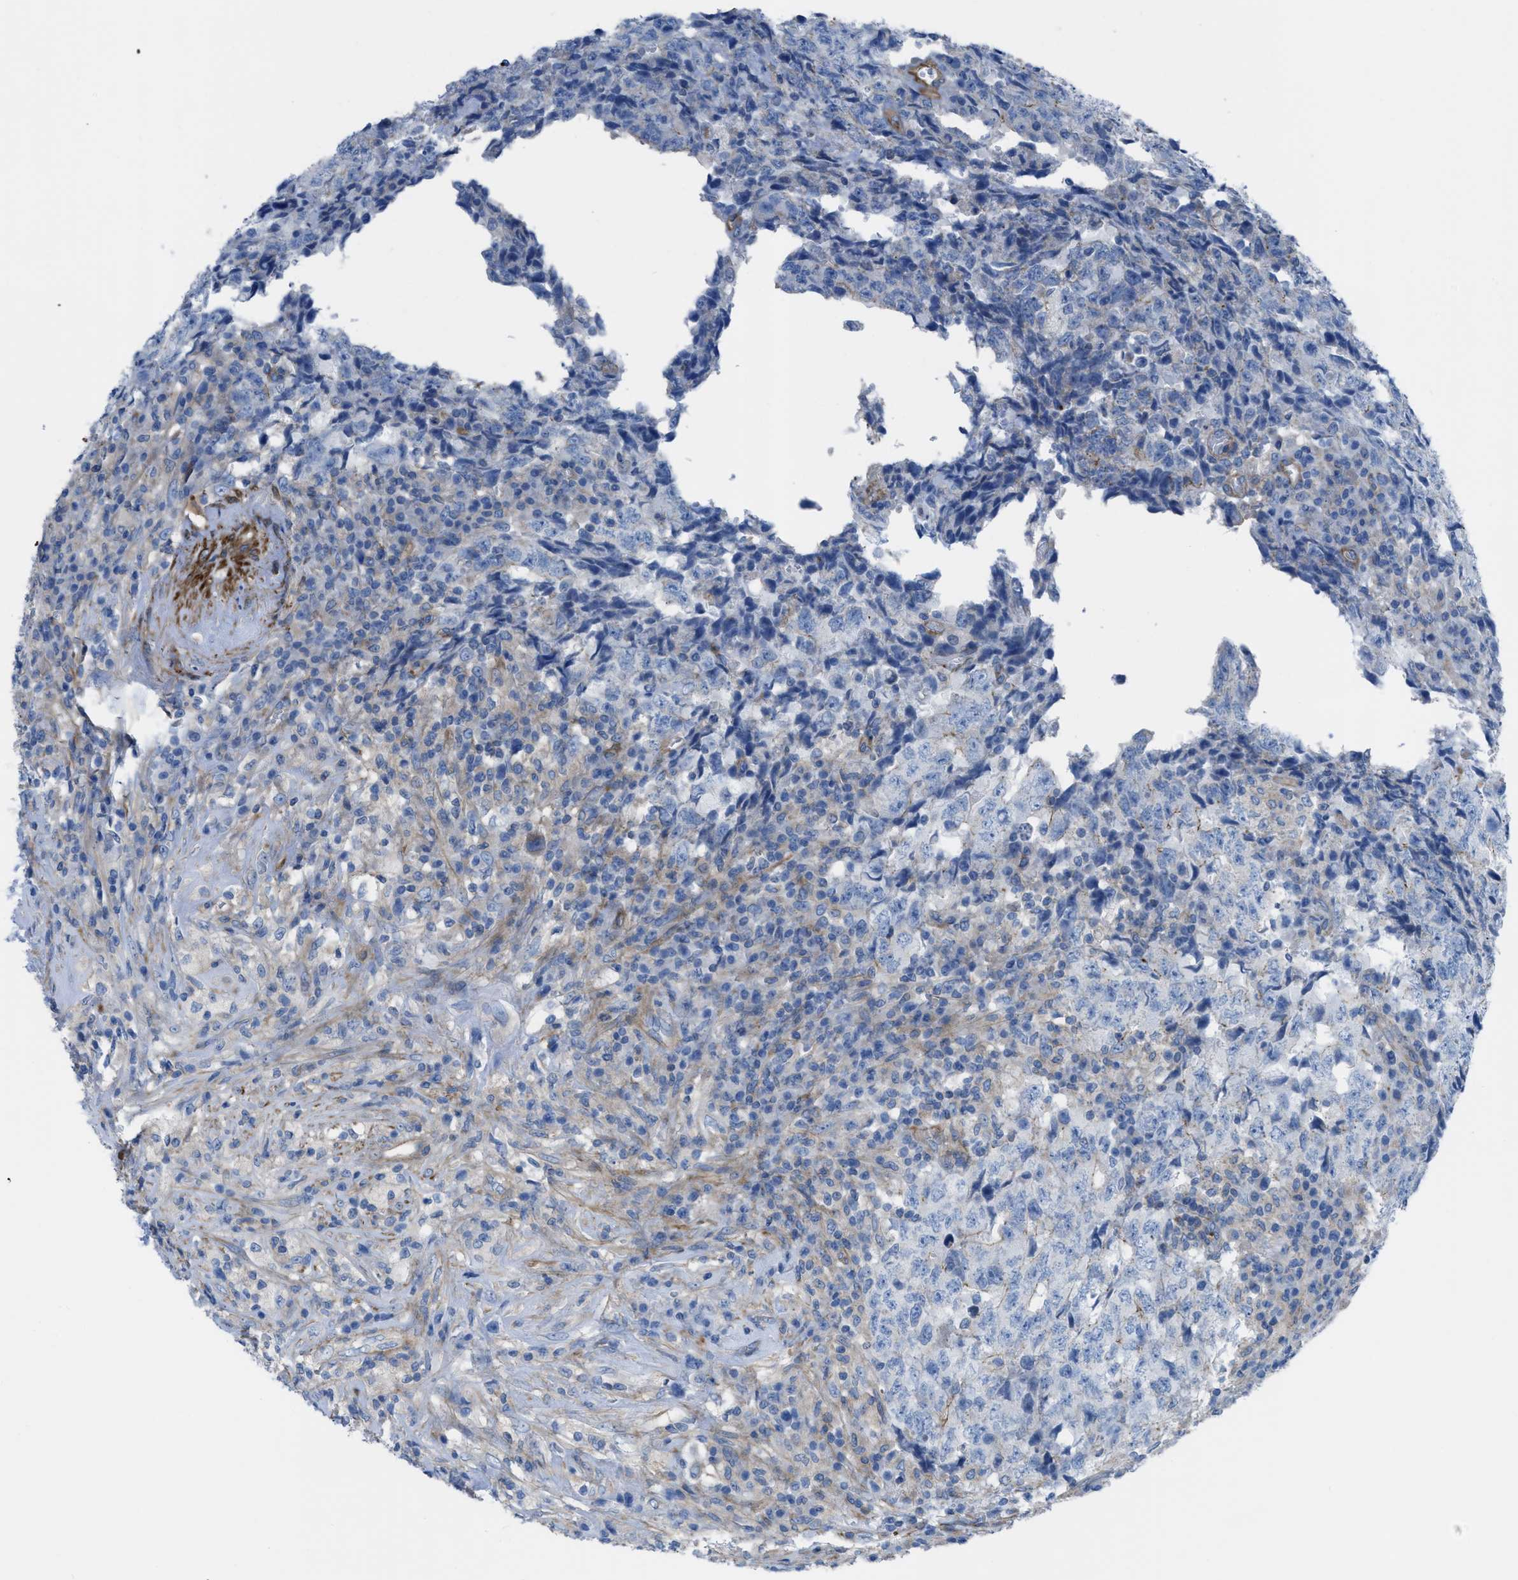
{"staining": {"intensity": "weak", "quantity": "<25%", "location": "cytoplasmic/membranous"}, "tissue": "testis cancer", "cell_type": "Tumor cells", "image_type": "cancer", "snomed": [{"axis": "morphology", "description": "Necrosis, NOS"}, {"axis": "morphology", "description": "Carcinoma, Embryonal, NOS"}, {"axis": "topography", "description": "Testis"}], "caption": "The immunohistochemistry micrograph has no significant expression in tumor cells of testis cancer (embryonal carcinoma) tissue.", "gene": "KCNH7", "patient": {"sex": "male", "age": 19}}